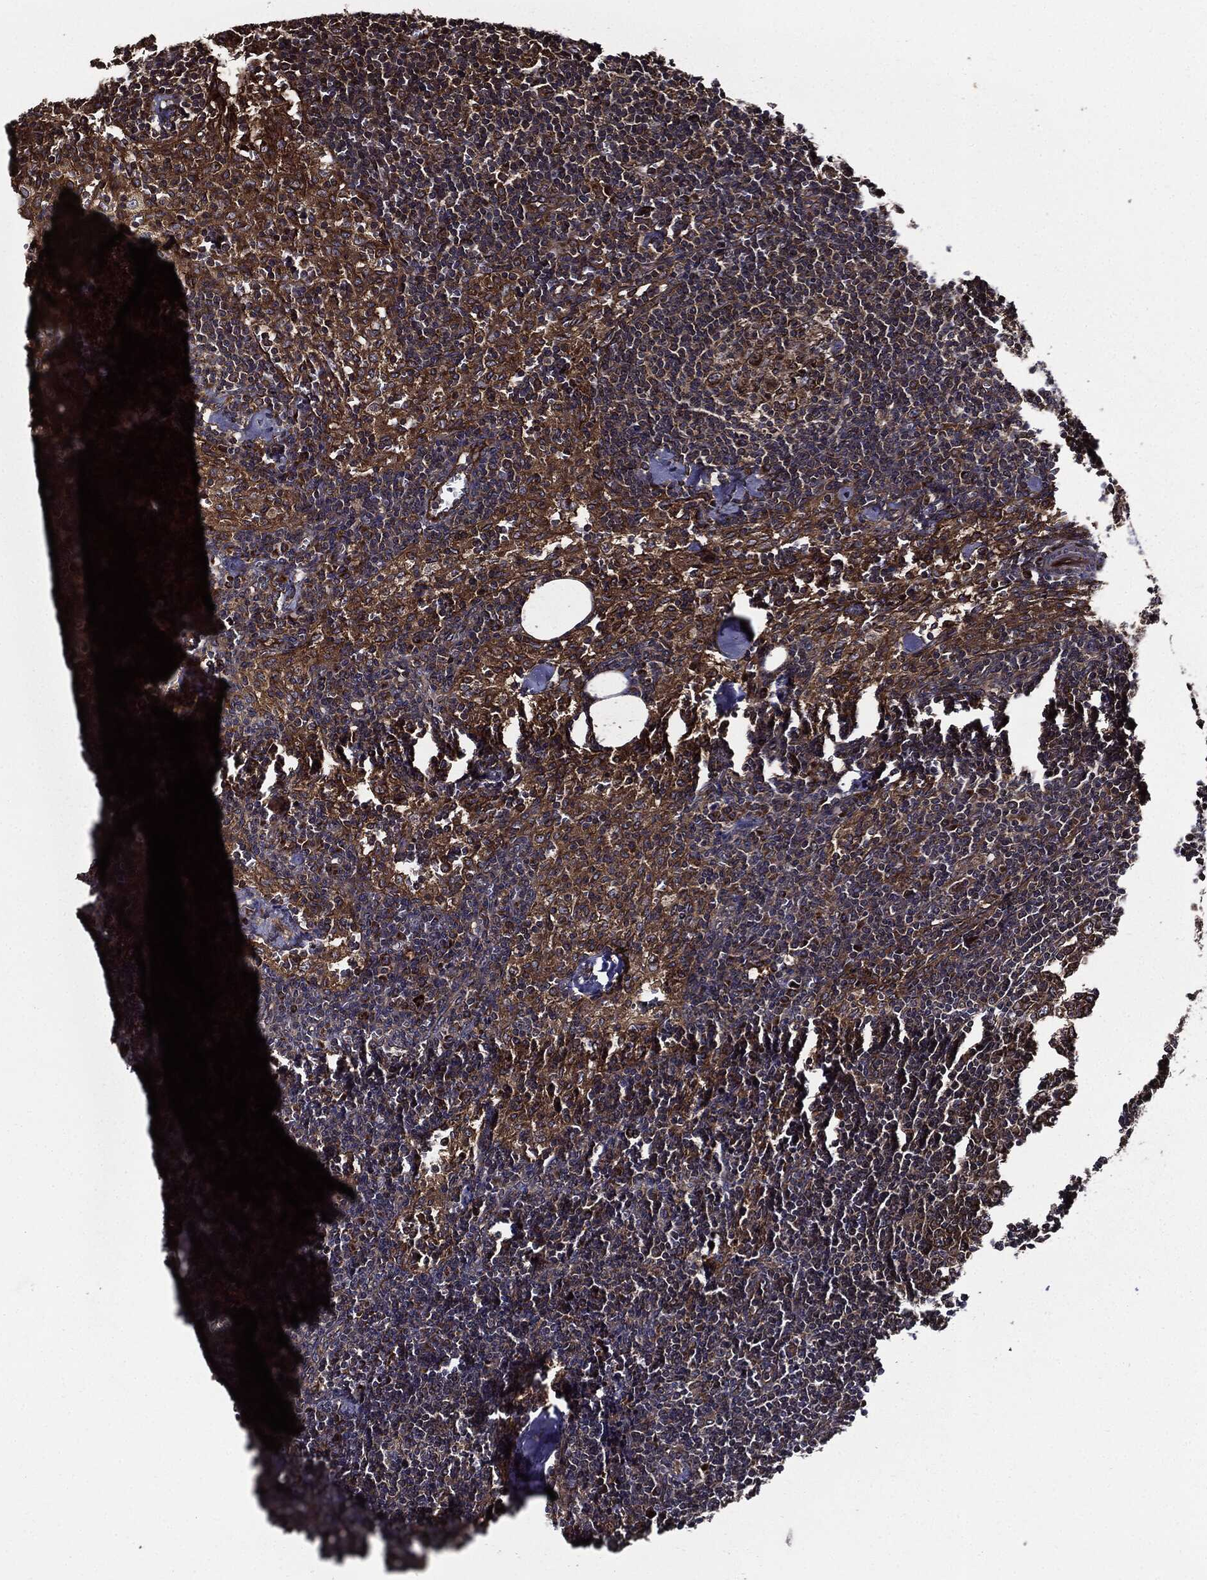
{"staining": {"intensity": "negative", "quantity": "none", "location": "none"}, "tissue": "lymph node", "cell_type": "Non-germinal center cells", "image_type": "normal", "snomed": [{"axis": "morphology", "description": "Normal tissue, NOS"}, {"axis": "topography", "description": "Lymph node"}], "caption": "IHC photomicrograph of unremarkable lymph node: human lymph node stained with DAB shows no significant protein staining in non-germinal center cells.", "gene": "HTT", "patient": {"sex": "female", "age": 52}}